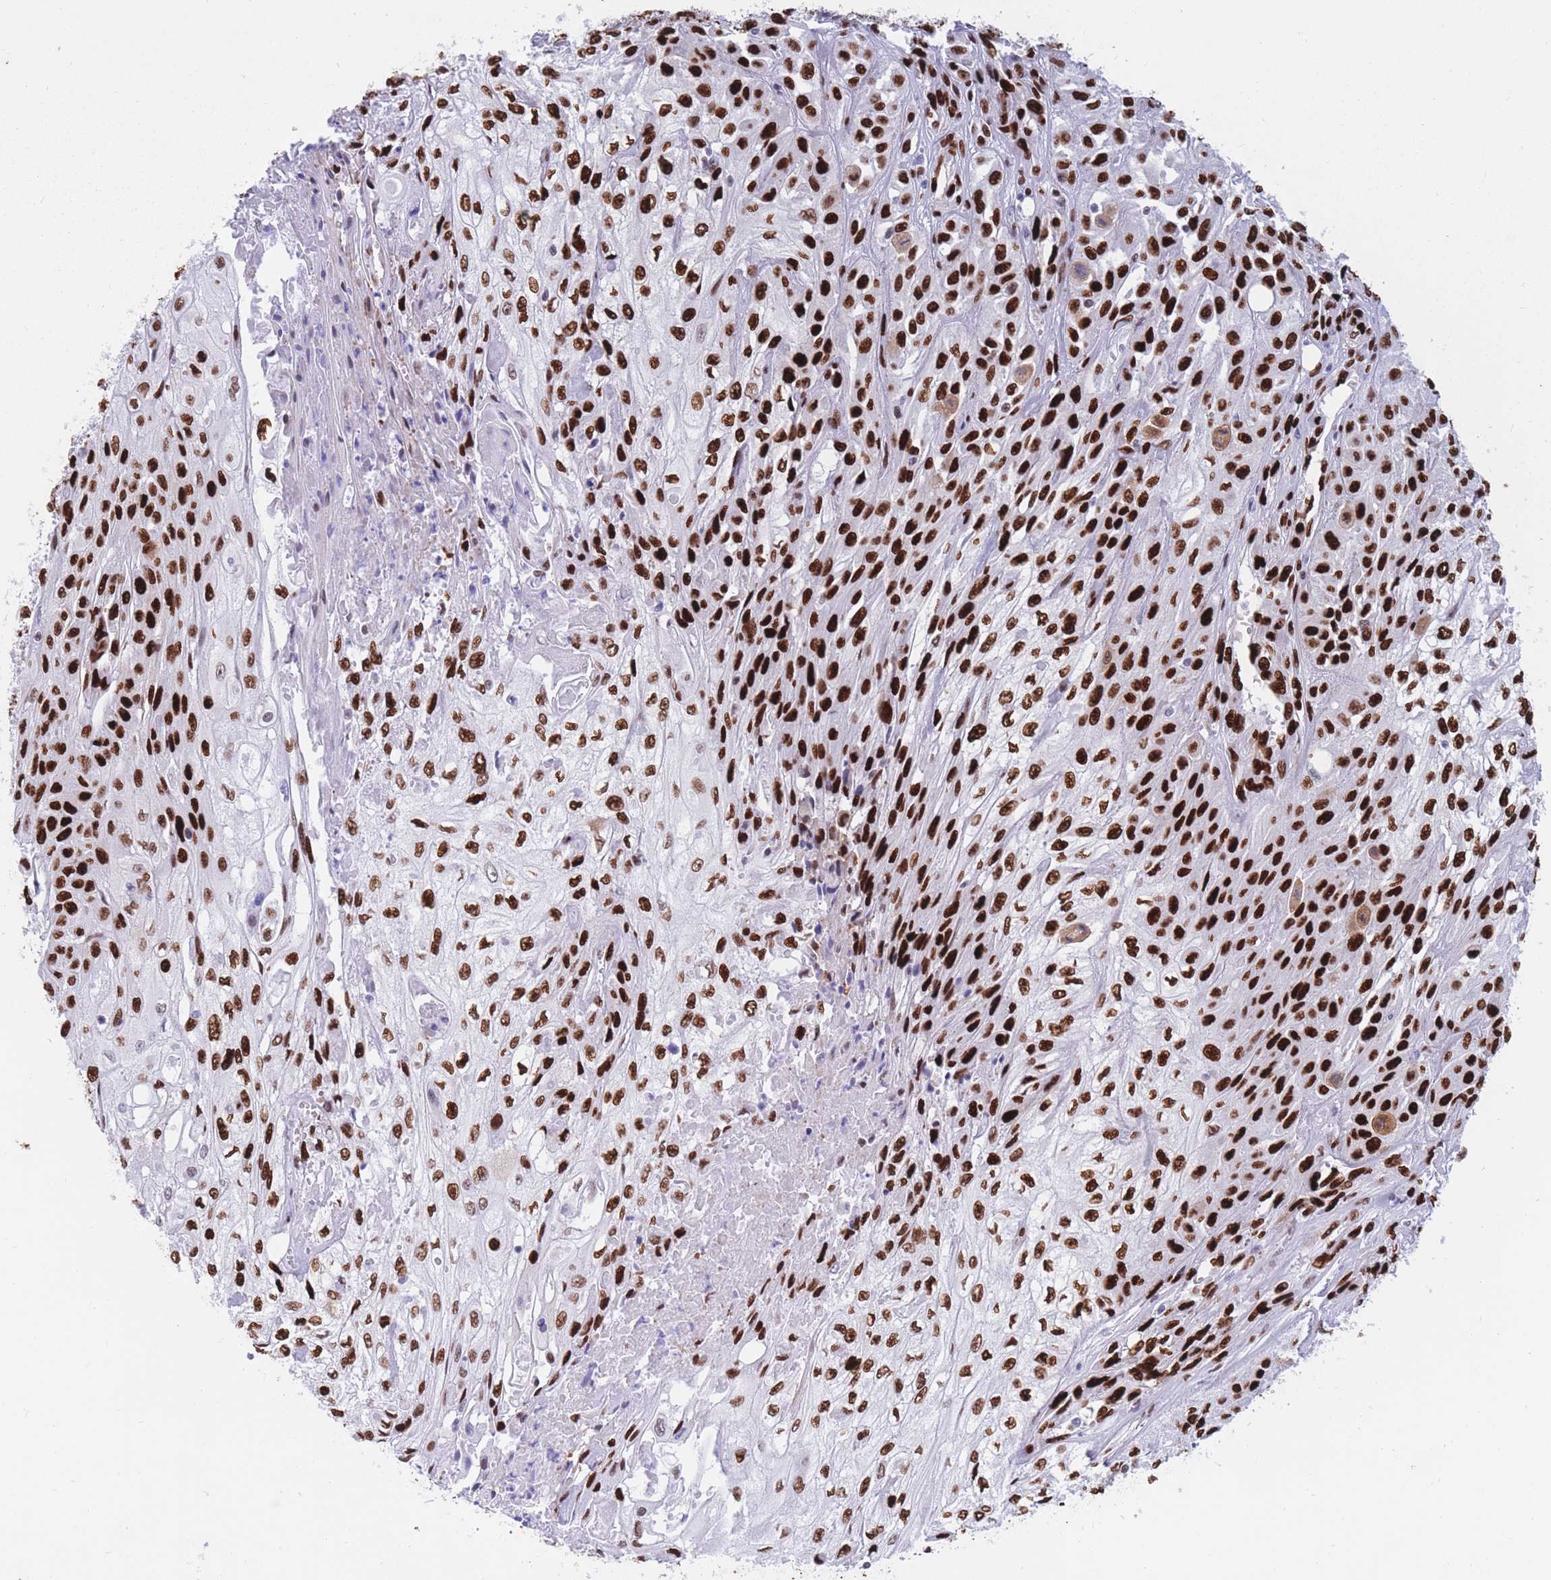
{"staining": {"intensity": "strong", "quantity": ">75%", "location": "nuclear"}, "tissue": "skin cancer", "cell_type": "Tumor cells", "image_type": "cancer", "snomed": [{"axis": "morphology", "description": "Squamous cell carcinoma, NOS"}, {"axis": "morphology", "description": "Squamous cell carcinoma, metastatic, NOS"}, {"axis": "topography", "description": "Skin"}, {"axis": "topography", "description": "Lymph node"}], "caption": "Skin cancer (metastatic squamous cell carcinoma) stained for a protein (brown) reveals strong nuclear positive expression in approximately >75% of tumor cells.", "gene": "NASP", "patient": {"sex": "male", "age": 75}}